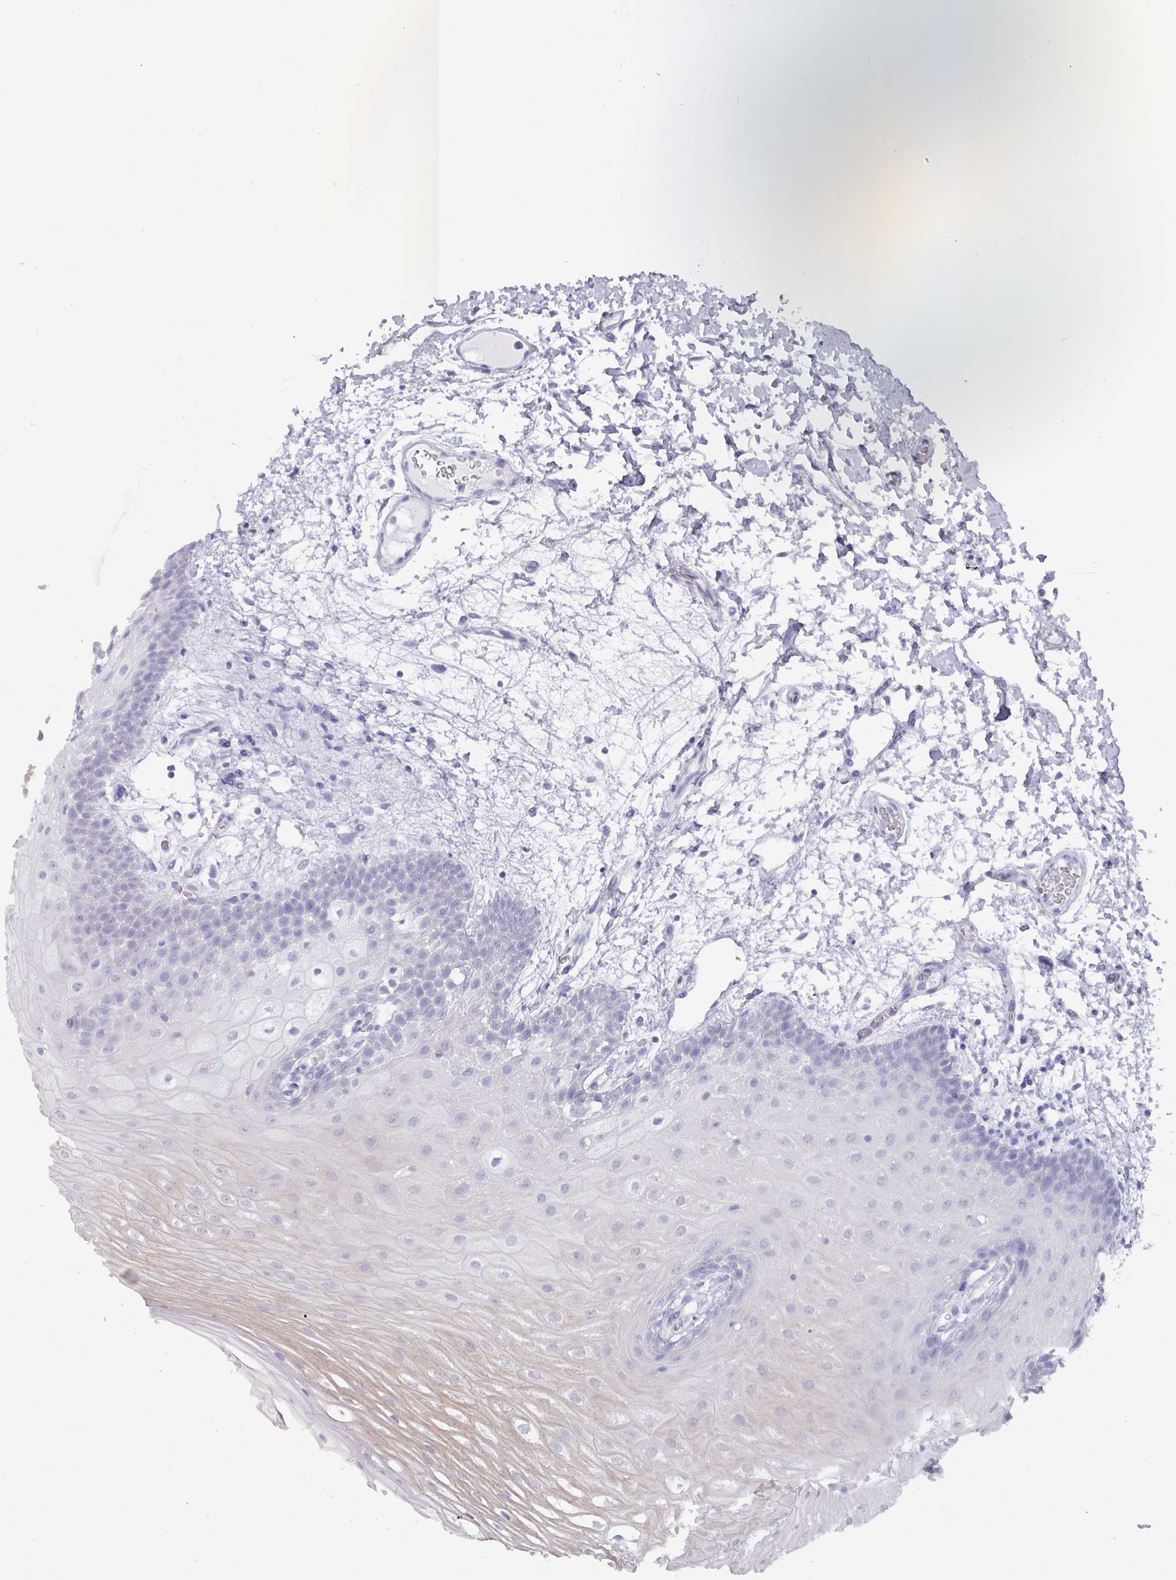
{"staining": {"intensity": "negative", "quantity": "none", "location": "none"}, "tissue": "oral mucosa", "cell_type": "Squamous epithelial cells", "image_type": "normal", "snomed": [{"axis": "morphology", "description": "Normal tissue, NOS"}, {"axis": "morphology", "description": "Squamous cell carcinoma, NOS"}, {"axis": "topography", "description": "Oral tissue"}, {"axis": "topography", "description": "Tounge, NOS"}, {"axis": "topography", "description": "Head-Neck"}], "caption": "Oral mucosa stained for a protein using IHC reveals no expression squamous epithelial cells.", "gene": "PEX10", "patient": {"sex": "male", "age": 76}}